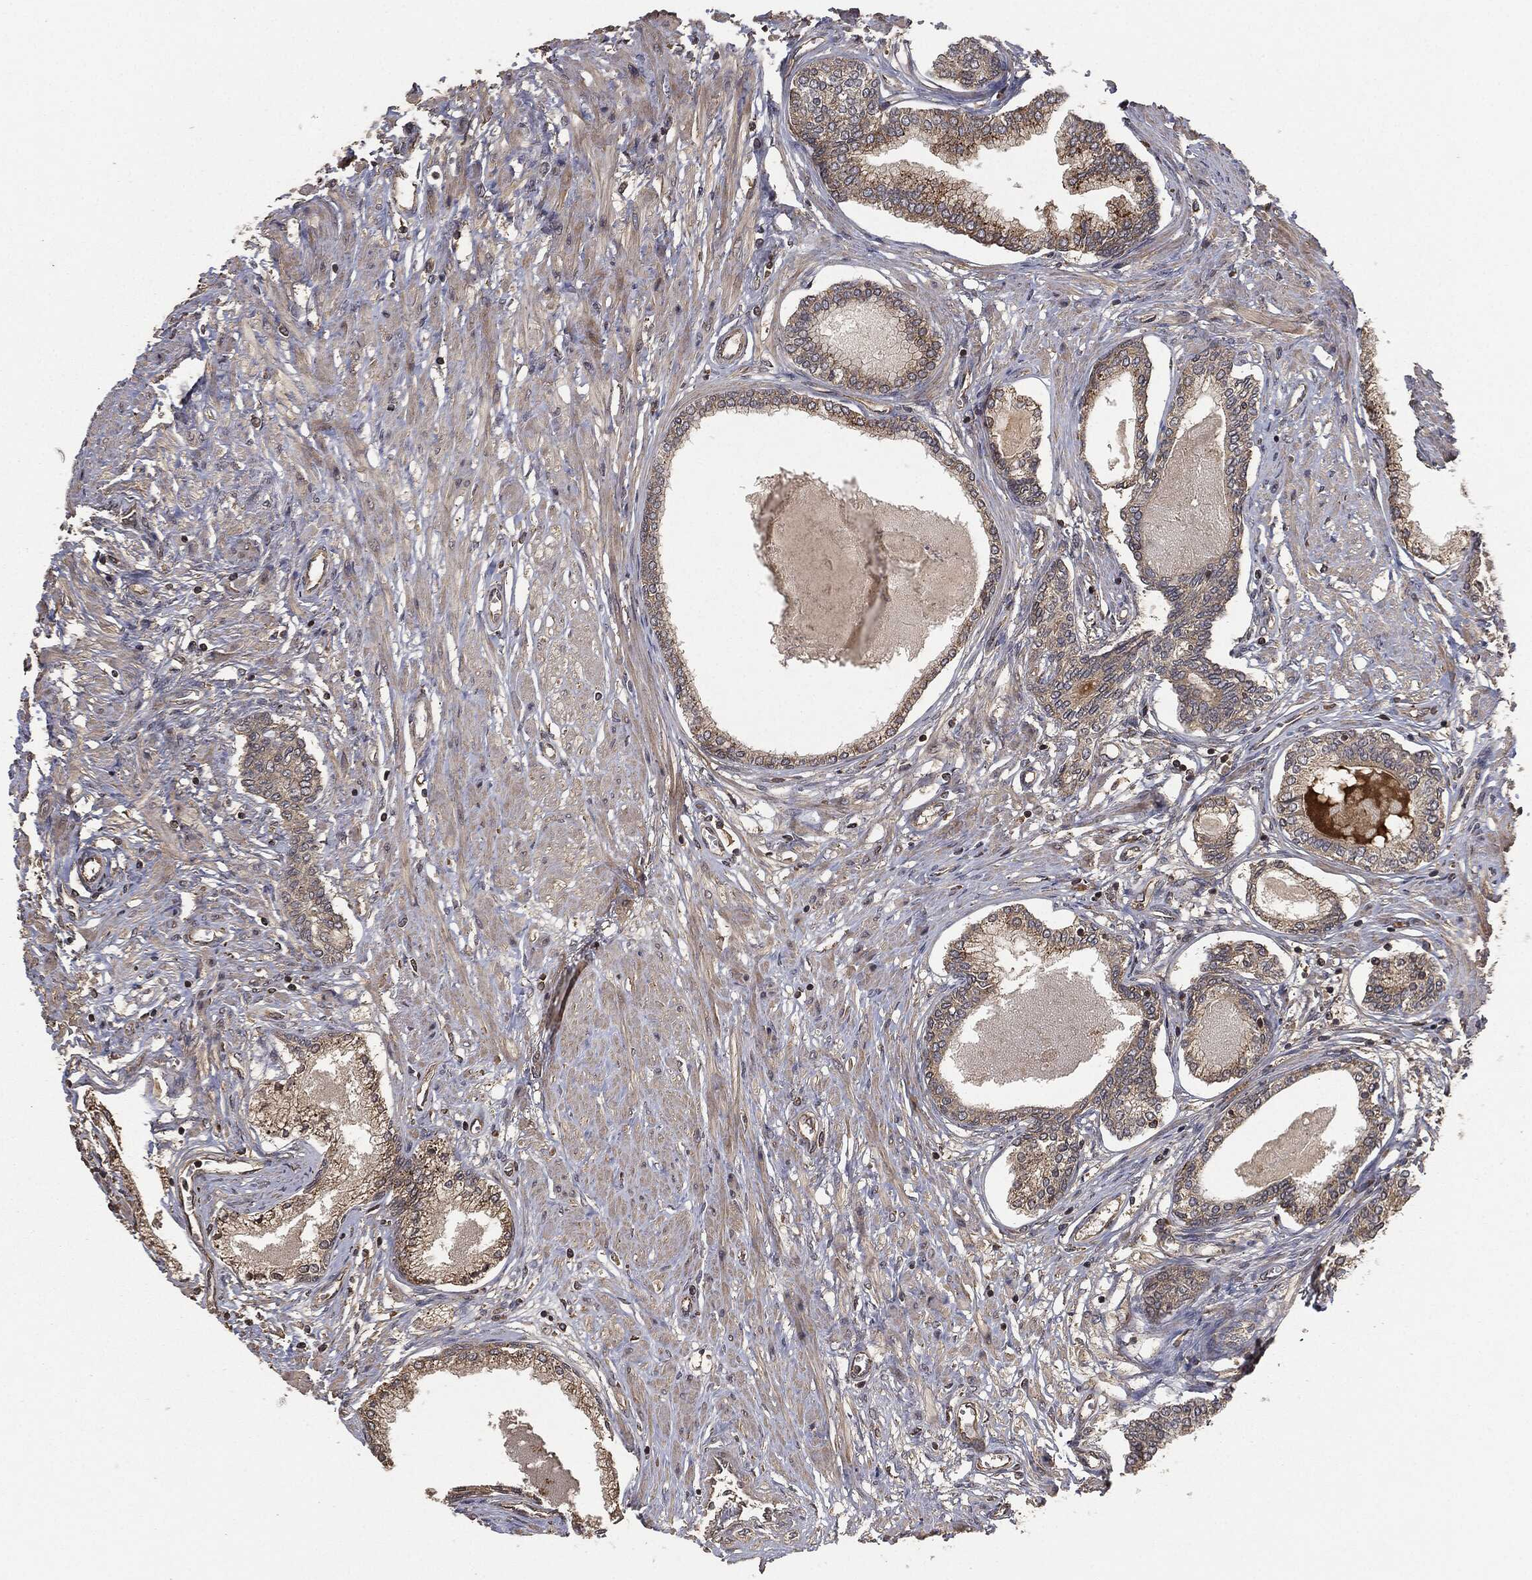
{"staining": {"intensity": "moderate", "quantity": "25%-75%", "location": "cytoplasmic/membranous"}, "tissue": "prostate cancer", "cell_type": "Tumor cells", "image_type": "cancer", "snomed": [{"axis": "morphology", "description": "Adenocarcinoma, Low grade"}, {"axis": "topography", "description": "Prostate and seminal vesicle, NOS"}], "caption": "Immunohistochemical staining of human prostate cancer reveals medium levels of moderate cytoplasmic/membranous positivity in about 25%-75% of tumor cells.", "gene": "ERBIN", "patient": {"sex": "male", "age": 61}}